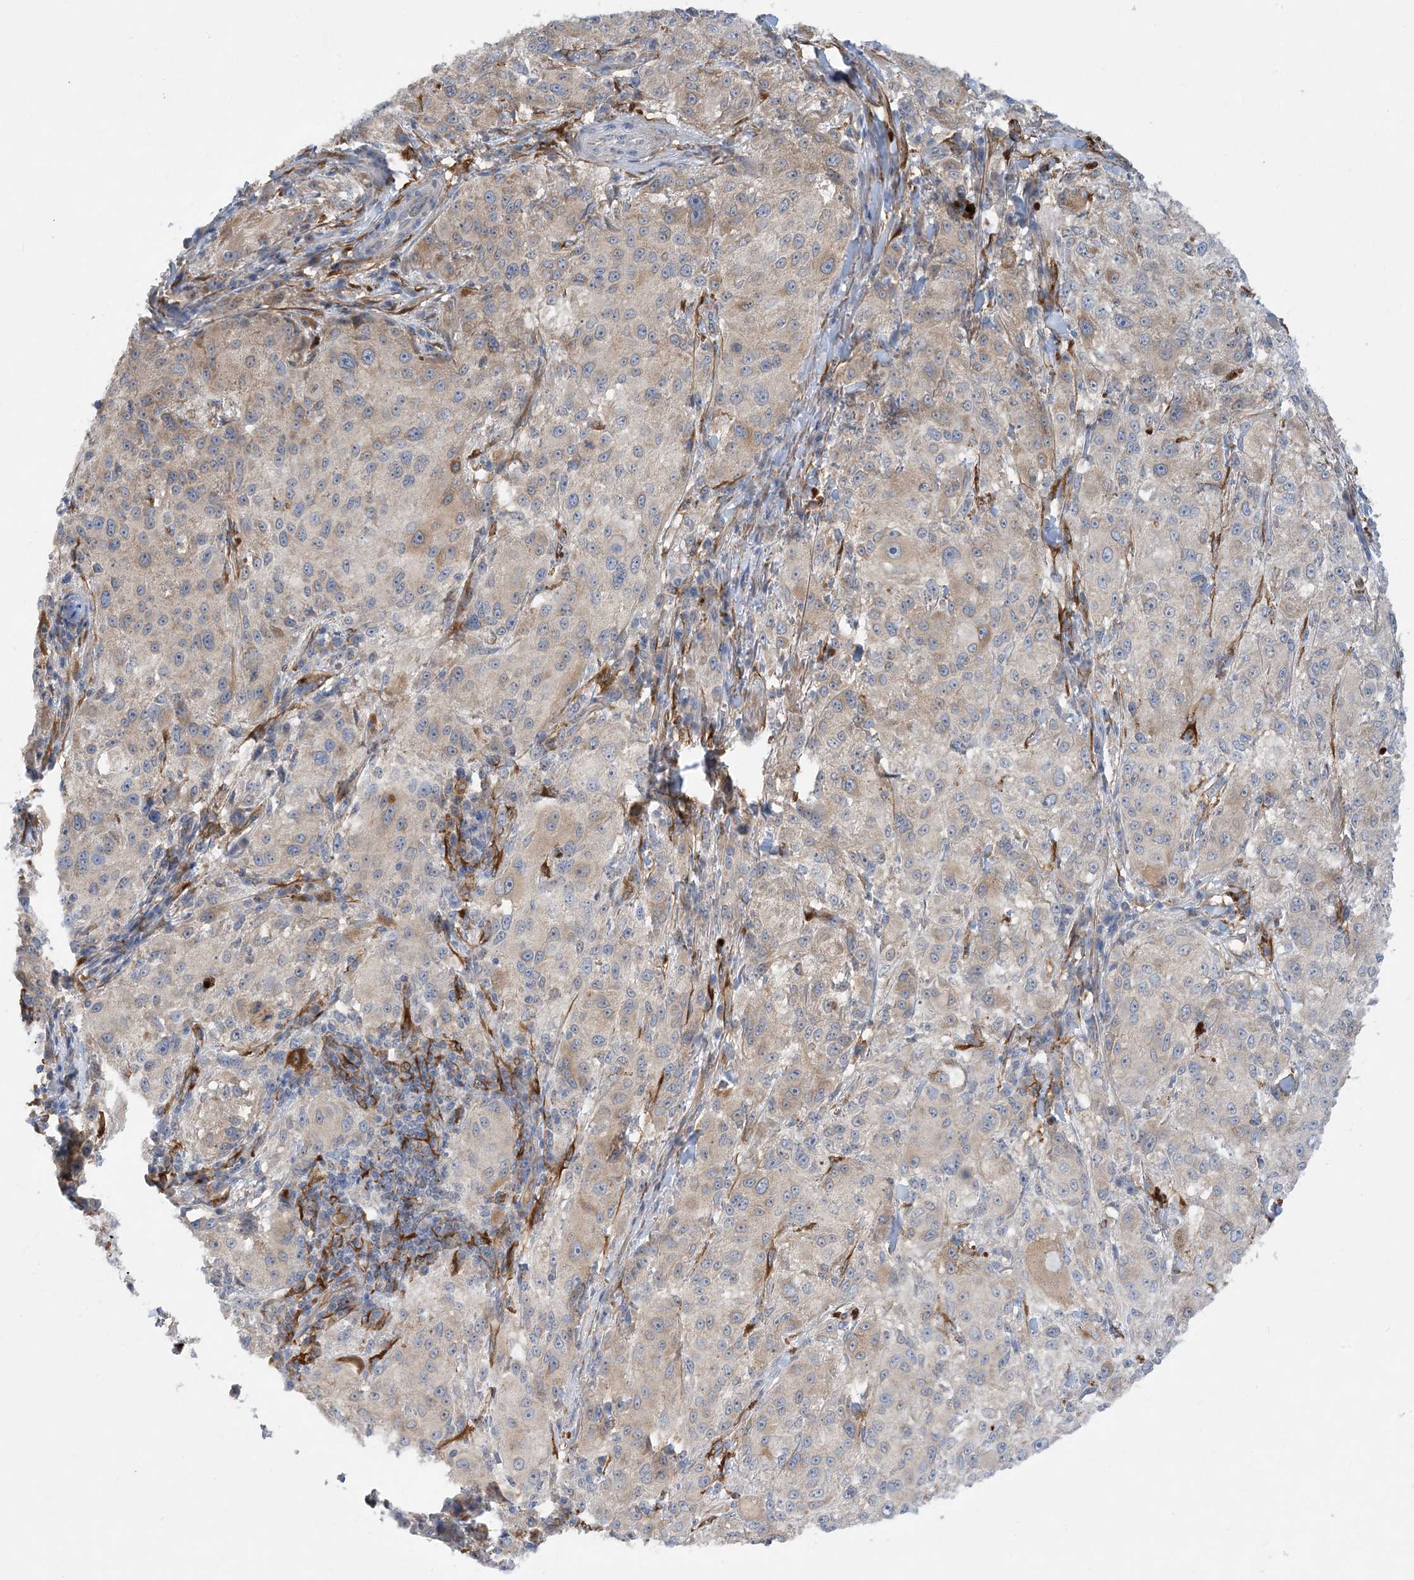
{"staining": {"intensity": "weak", "quantity": "<25%", "location": "cytoplasmic/membranous"}, "tissue": "melanoma", "cell_type": "Tumor cells", "image_type": "cancer", "snomed": [{"axis": "morphology", "description": "Necrosis, NOS"}, {"axis": "morphology", "description": "Malignant melanoma, NOS"}, {"axis": "topography", "description": "Skin"}], "caption": "IHC image of human melanoma stained for a protein (brown), which demonstrates no staining in tumor cells.", "gene": "EIF2A", "patient": {"sex": "female", "age": 87}}